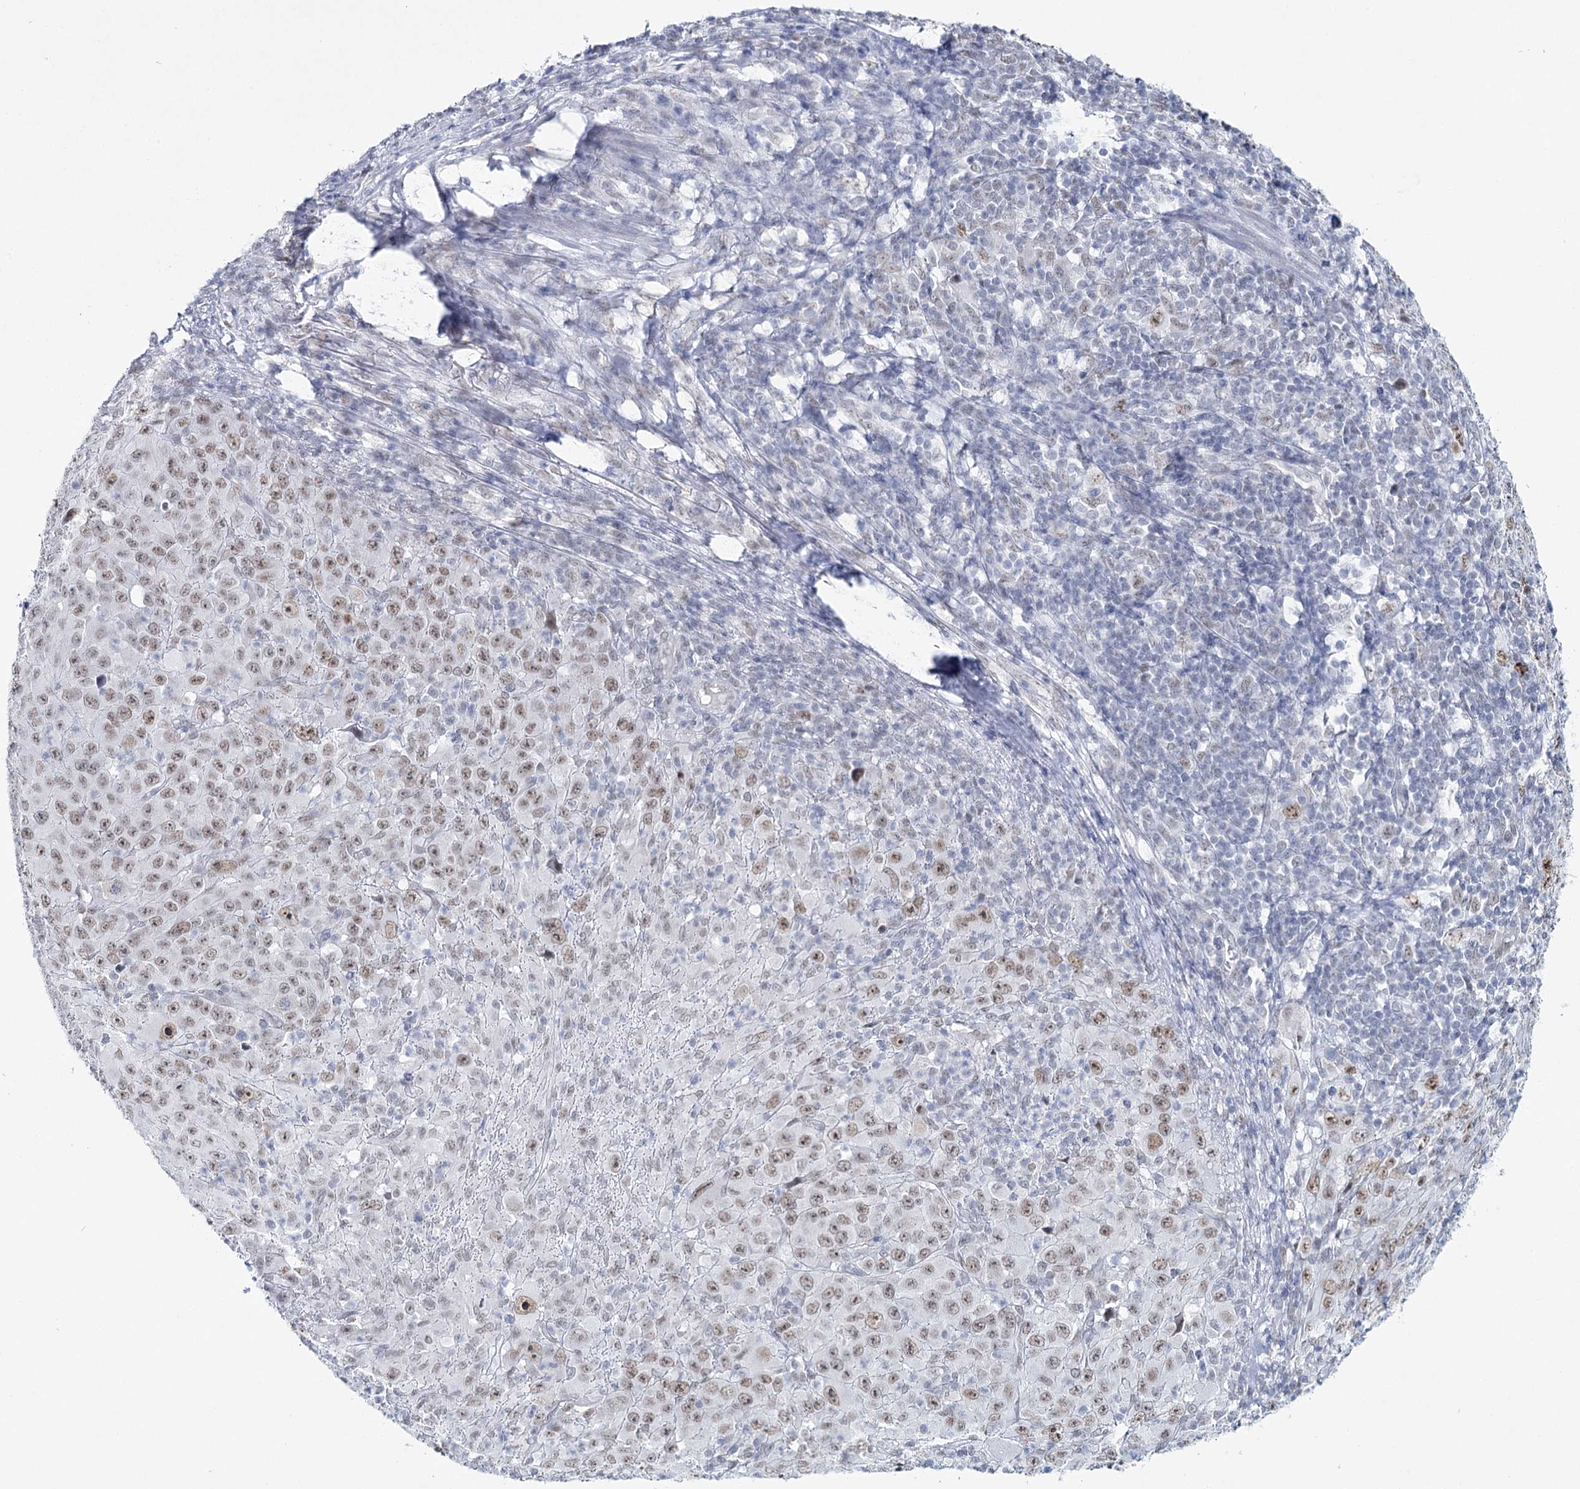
{"staining": {"intensity": "moderate", "quantity": ">75%", "location": "nuclear"}, "tissue": "melanoma", "cell_type": "Tumor cells", "image_type": "cancer", "snomed": [{"axis": "morphology", "description": "Malignant melanoma, Metastatic site"}, {"axis": "topography", "description": "Skin"}], "caption": "IHC photomicrograph of neoplastic tissue: malignant melanoma (metastatic site) stained using IHC demonstrates medium levels of moderate protein expression localized specifically in the nuclear of tumor cells, appearing as a nuclear brown color.", "gene": "ZC3H8", "patient": {"sex": "female", "age": 56}}